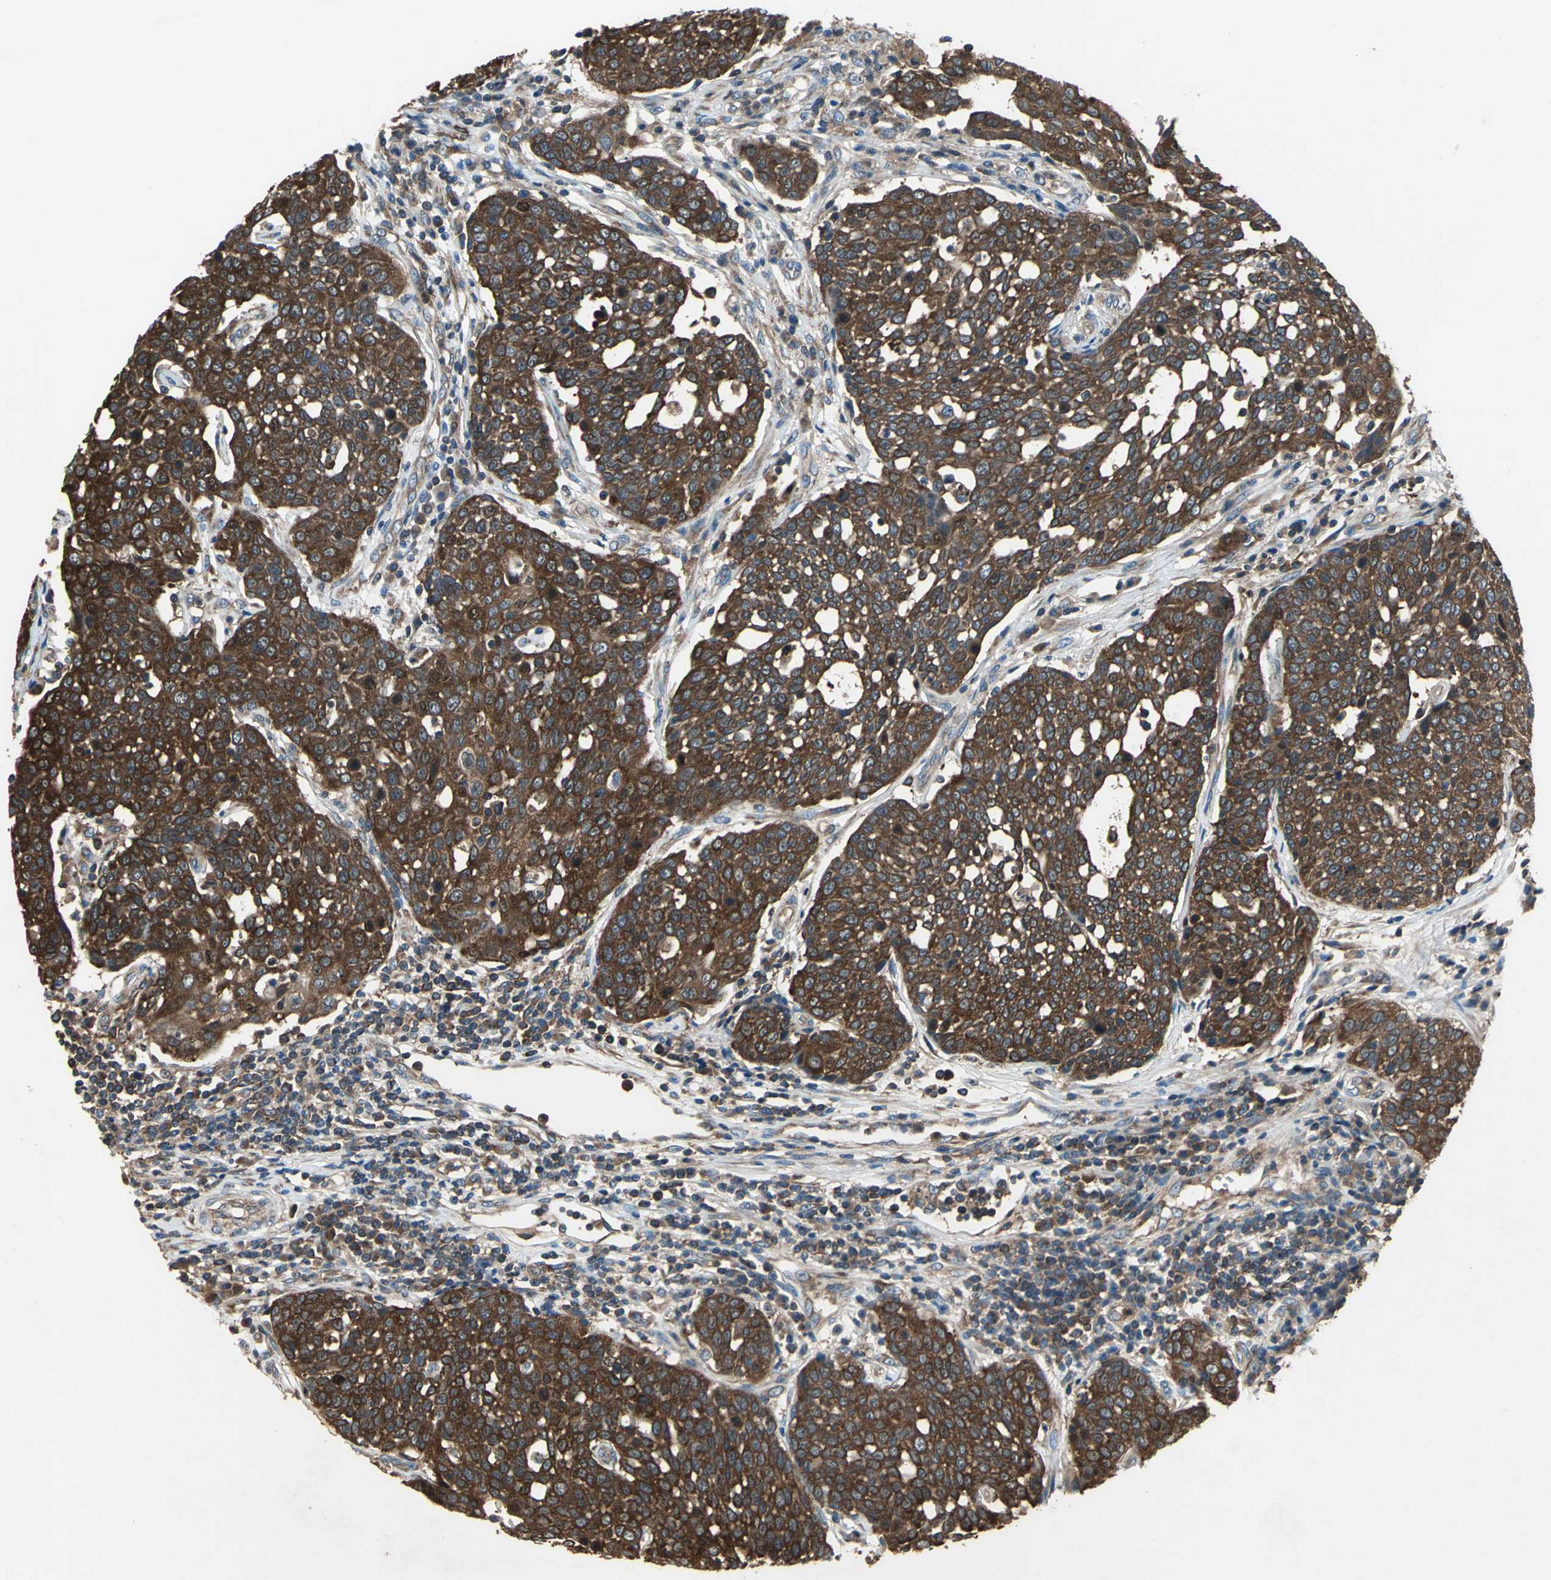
{"staining": {"intensity": "strong", "quantity": ">75%", "location": "cytoplasmic/membranous"}, "tissue": "cervical cancer", "cell_type": "Tumor cells", "image_type": "cancer", "snomed": [{"axis": "morphology", "description": "Squamous cell carcinoma, NOS"}, {"axis": "topography", "description": "Cervix"}], "caption": "Cervical cancer (squamous cell carcinoma) tissue exhibits strong cytoplasmic/membranous expression in approximately >75% of tumor cells, visualized by immunohistochemistry.", "gene": "CAPN1", "patient": {"sex": "female", "age": 34}}